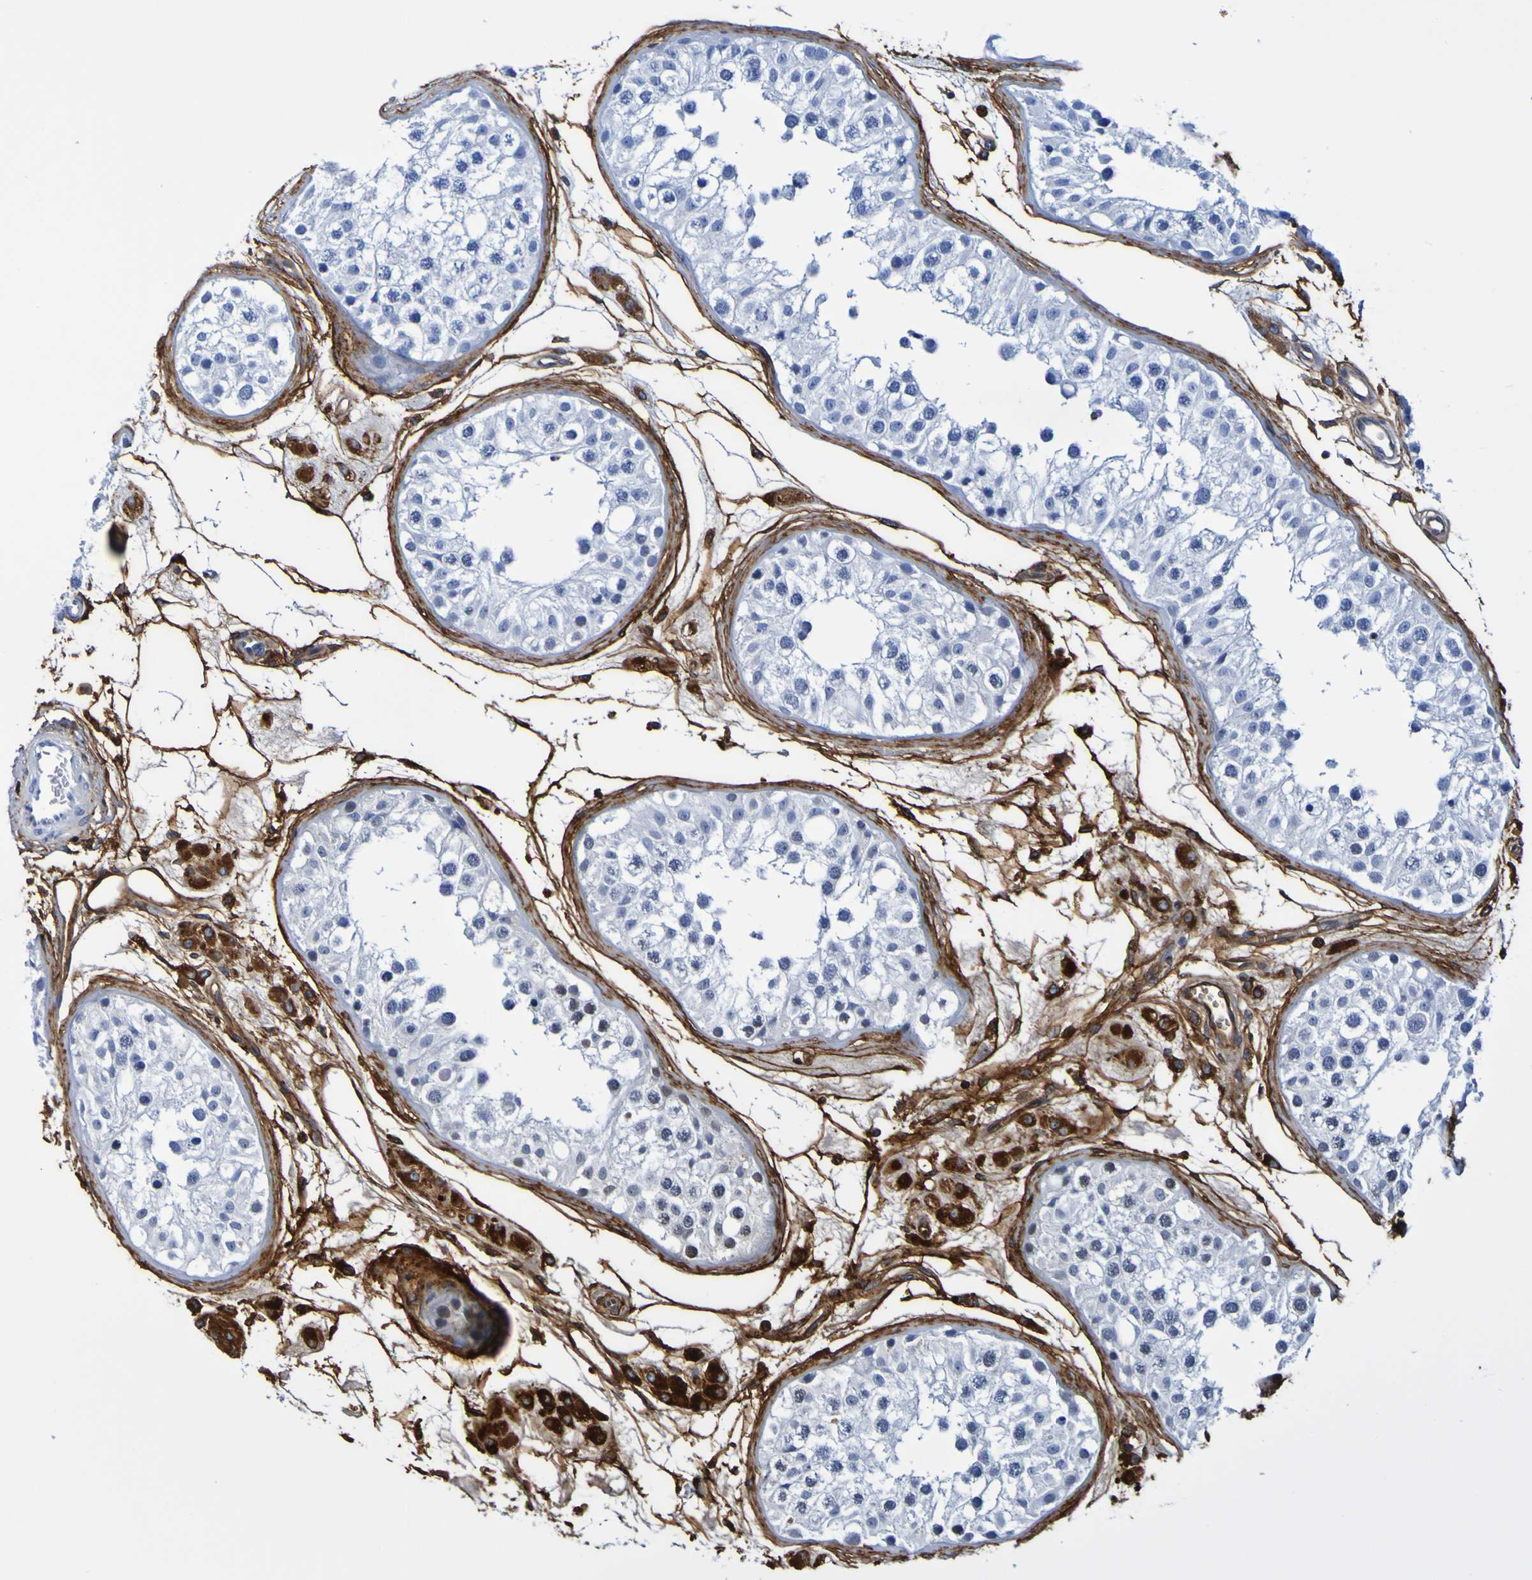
{"staining": {"intensity": "negative", "quantity": "none", "location": "none"}, "tissue": "testis", "cell_type": "Cells in seminiferous ducts", "image_type": "normal", "snomed": [{"axis": "morphology", "description": "Normal tissue, NOS"}, {"axis": "morphology", "description": "Adenocarcinoma, metastatic, NOS"}, {"axis": "topography", "description": "Testis"}], "caption": "Testis was stained to show a protein in brown. There is no significant positivity in cells in seminiferous ducts. The staining is performed using DAB brown chromogen with nuclei counter-stained in using hematoxylin.", "gene": "DPEP1", "patient": {"sex": "male", "age": 26}}